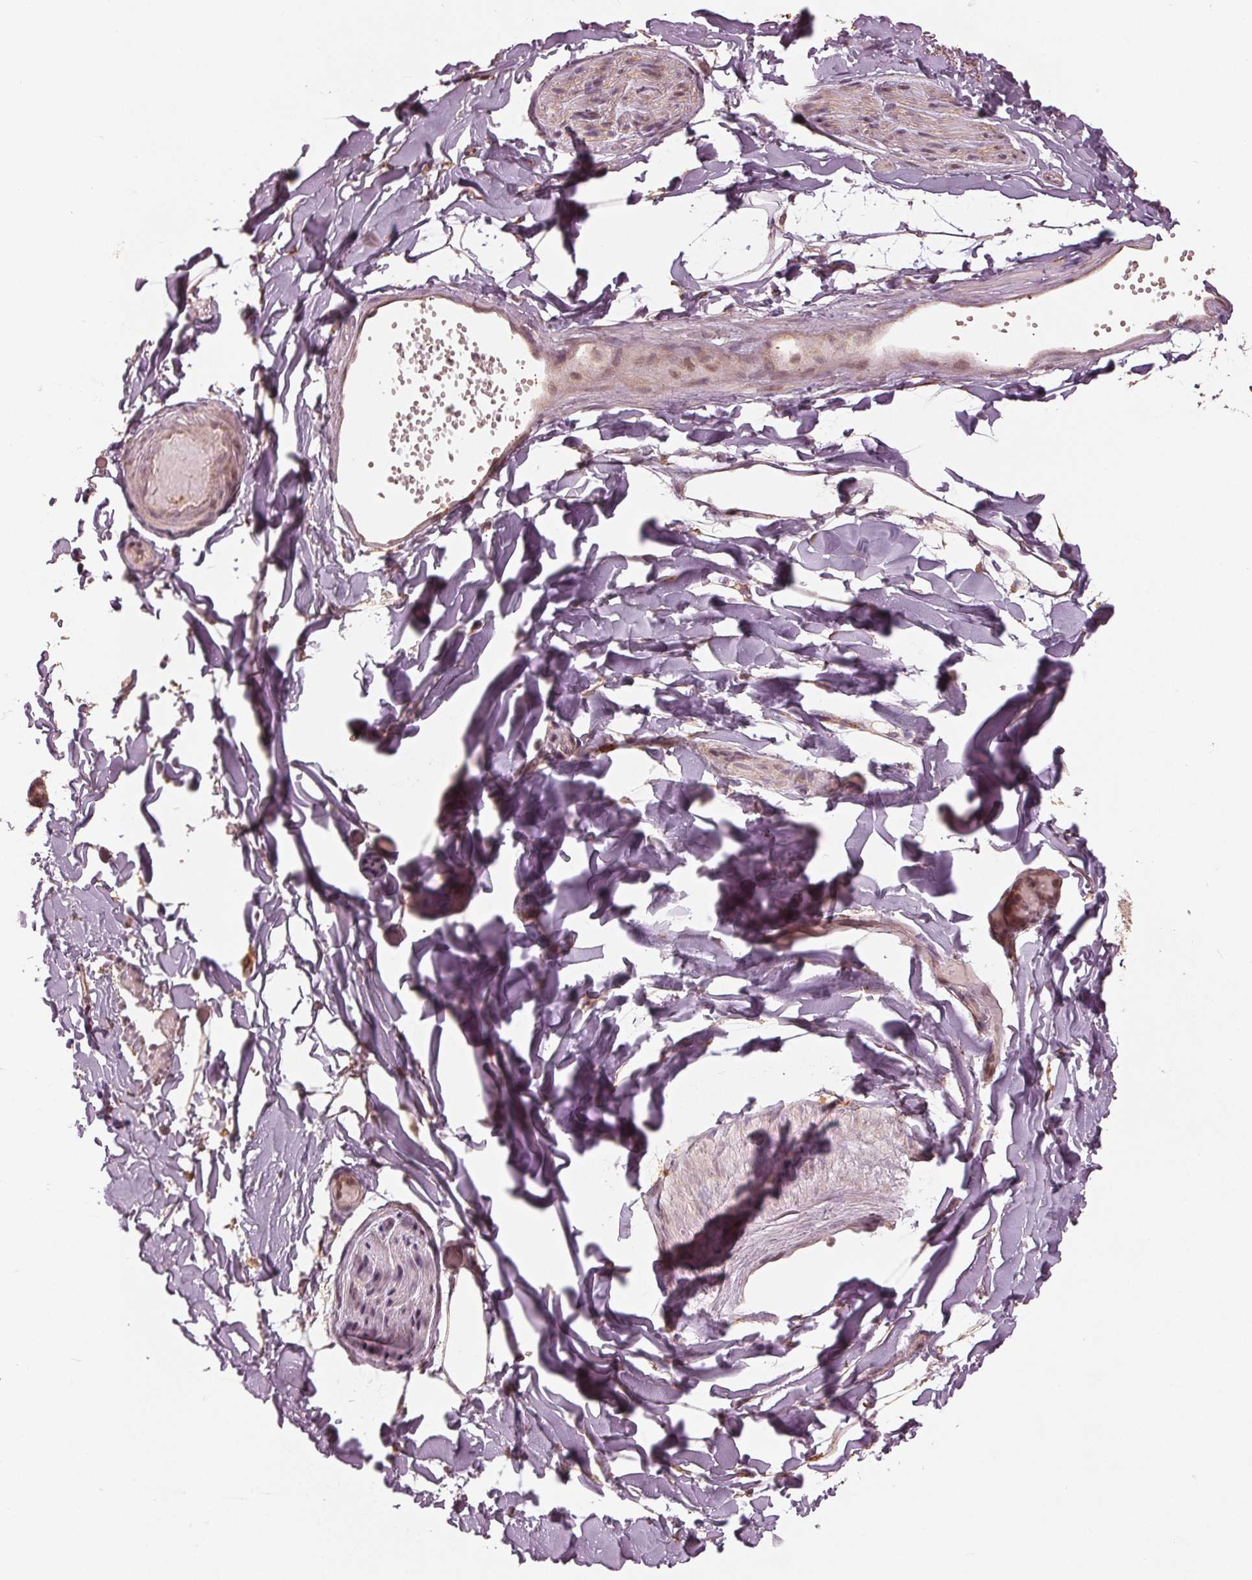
{"staining": {"intensity": "negative", "quantity": "none", "location": "none"}, "tissue": "adipose tissue", "cell_type": "Adipocytes", "image_type": "normal", "snomed": [{"axis": "morphology", "description": "Normal tissue, NOS"}, {"axis": "topography", "description": "Gallbladder"}, {"axis": "topography", "description": "Peripheral nerve tissue"}], "caption": "Normal adipose tissue was stained to show a protein in brown. There is no significant expression in adipocytes.", "gene": "CMIP", "patient": {"sex": "female", "age": 45}}